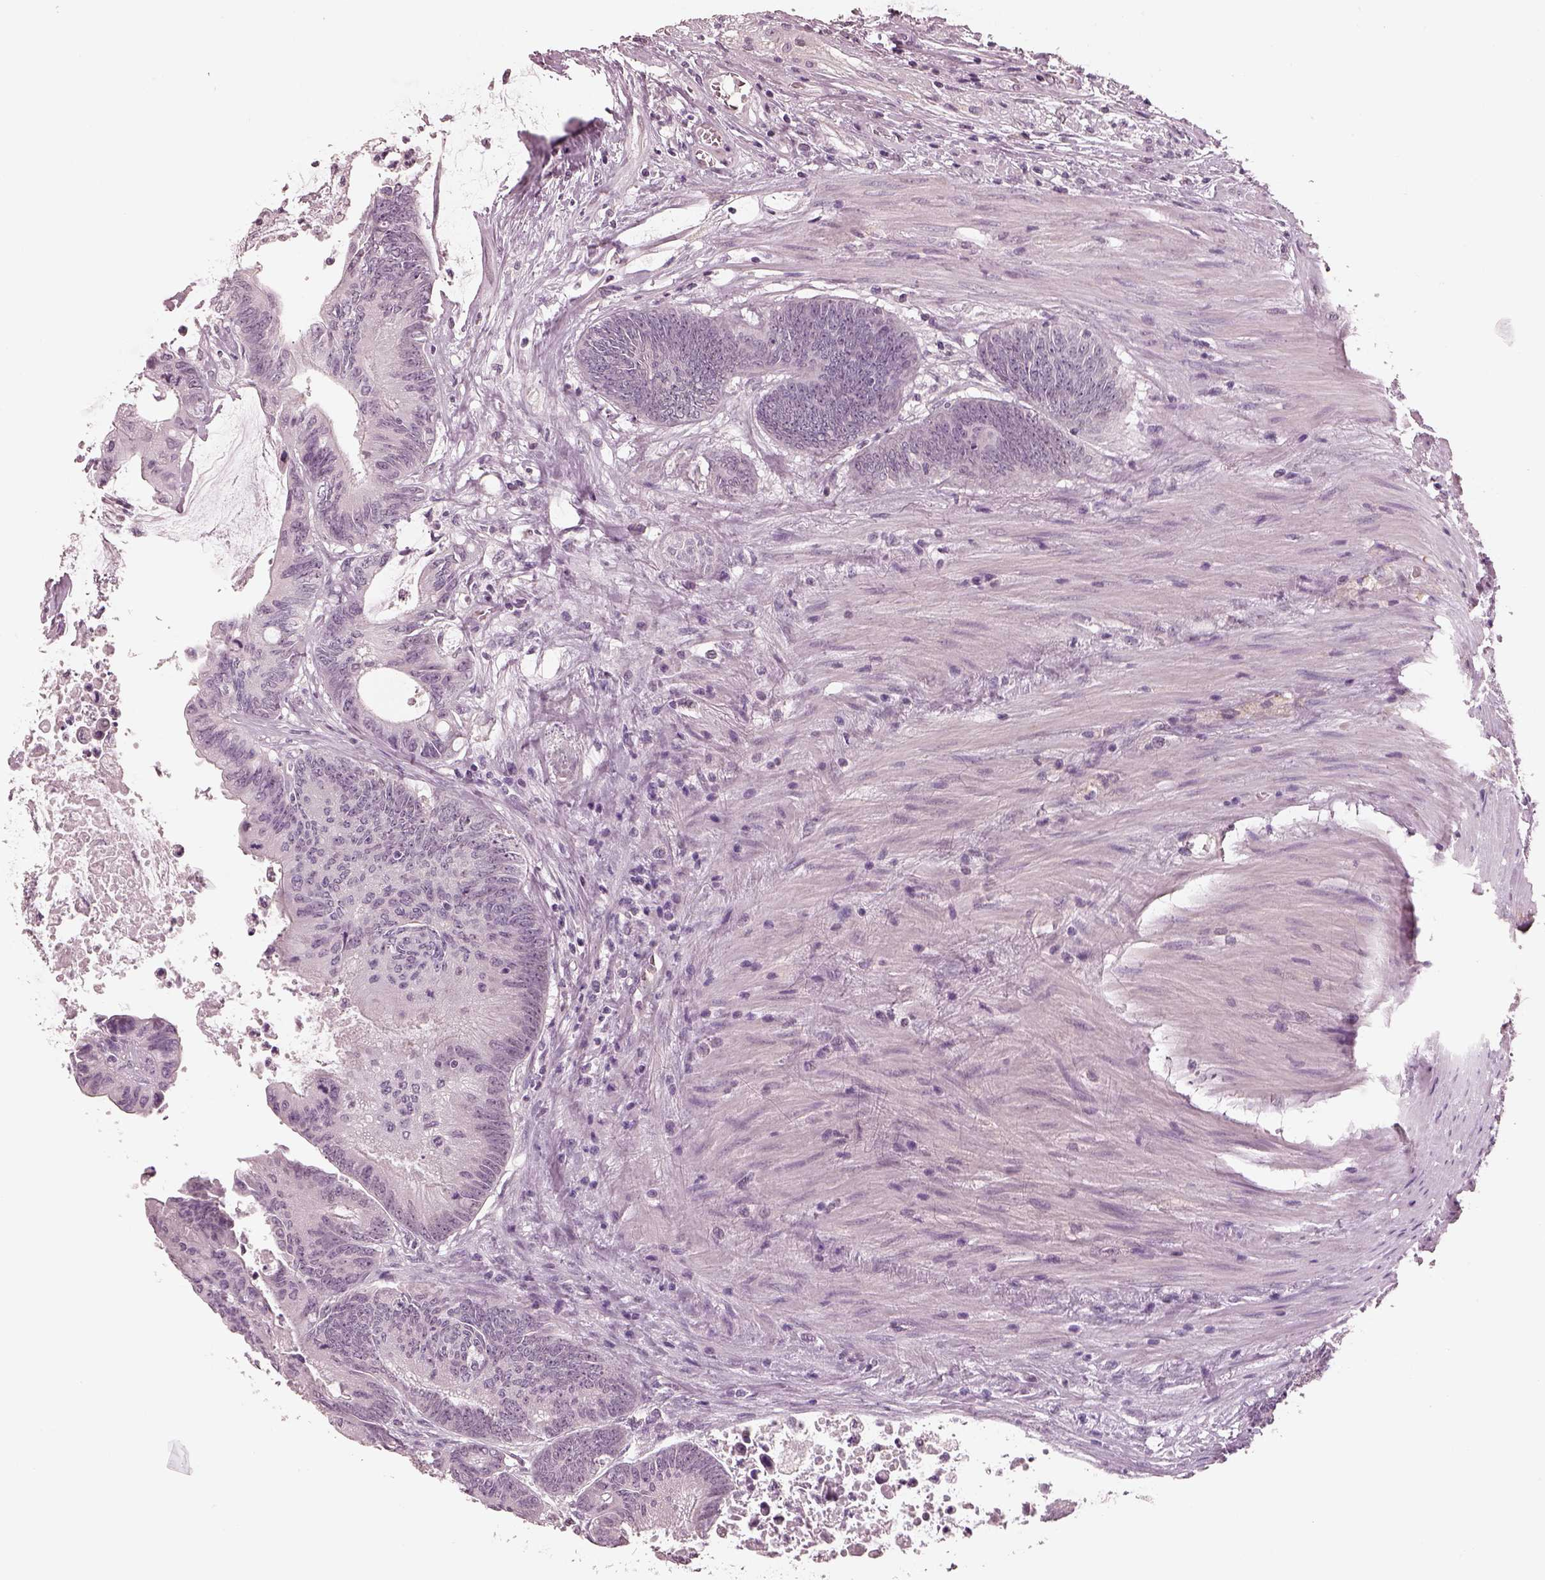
{"staining": {"intensity": "negative", "quantity": "none", "location": "none"}, "tissue": "colorectal cancer", "cell_type": "Tumor cells", "image_type": "cancer", "snomed": [{"axis": "morphology", "description": "Adenocarcinoma, NOS"}, {"axis": "topography", "description": "Rectum"}], "caption": "The immunohistochemistry histopathology image has no significant staining in tumor cells of colorectal cancer tissue. (Stains: DAB (3,3'-diaminobenzidine) immunohistochemistry with hematoxylin counter stain, Microscopy: brightfield microscopy at high magnification).", "gene": "EGR4", "patient": {"sex": "male", "age": 59}}